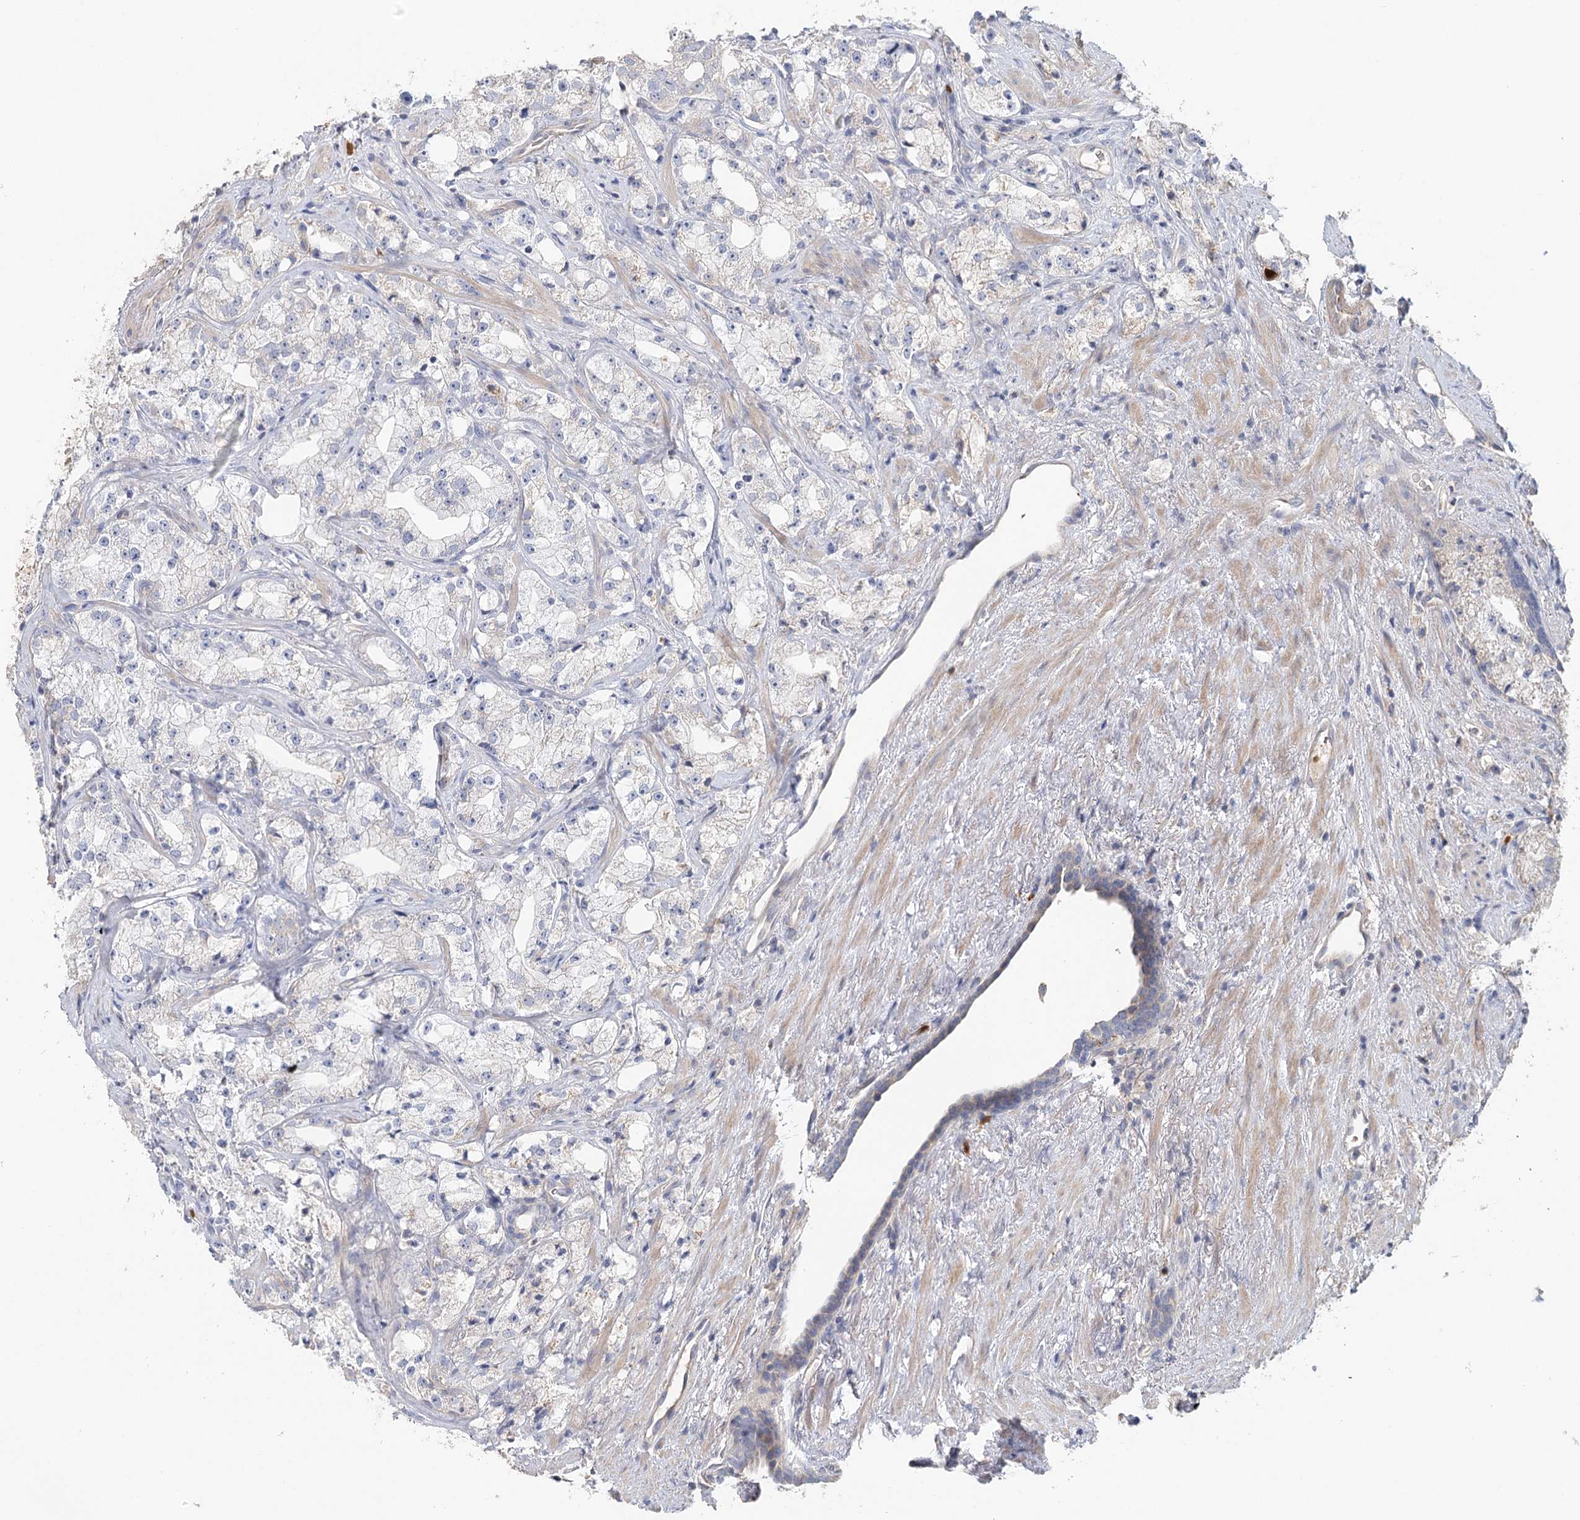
{"staining": {"intensity": "negative", "quantity": "none", "location": "none"}, "tissue": "prostate cancer", "cell_type": "Tumor cells", "image_type": "cancer", "snomed": [{"axis": "morphology", "description": "Adenocarcinoma, High grade"}, {"axis": "topography", "description": "Prostate"}], "caption": "Photomicrograph shows no significant protein positivity in tumor cells of adenocarcinoma (high-grade) (prostate).", "gene": "EPB41L5", "patient": {"sex": "male", "age": 64}}